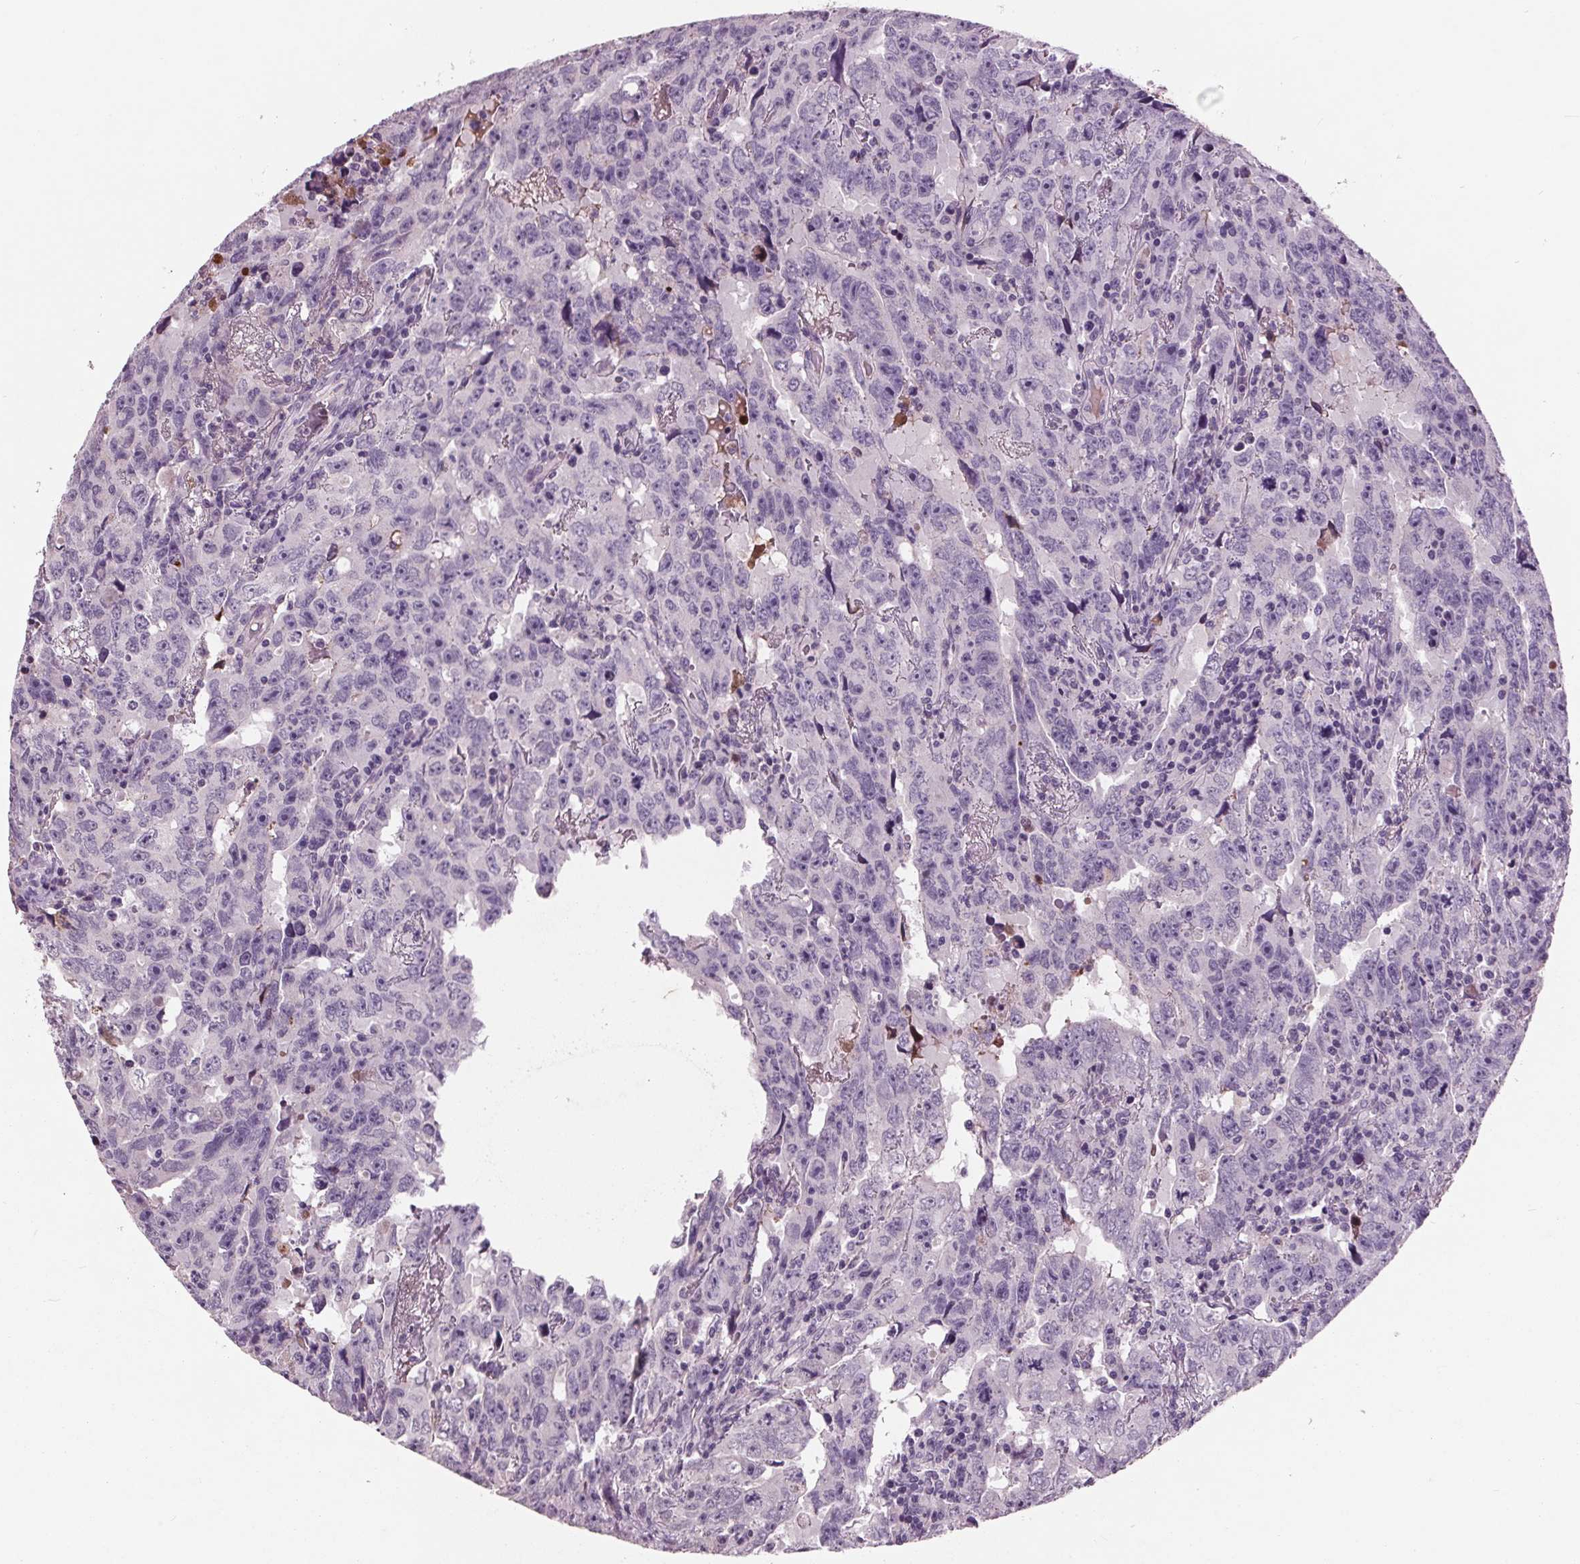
{"staining": {"intensity": "negative", "quantity": "none", "location": "none"}, "tissue": "testis cancer", "cell_type": "Tumor cells", "image_type": "cancer", "snomed": [{"axis": "morphology", "description": "Carcinoma, Embryonal, NOS"}, {"axis": "topography", "description": "Testis"}], "caption": "An image of embryonal carcinoma (testis) stained for a protein exhibits no brown staining in tumor cells.", "gene": "C6", "patient": {"sex": "male", "age": 24}}